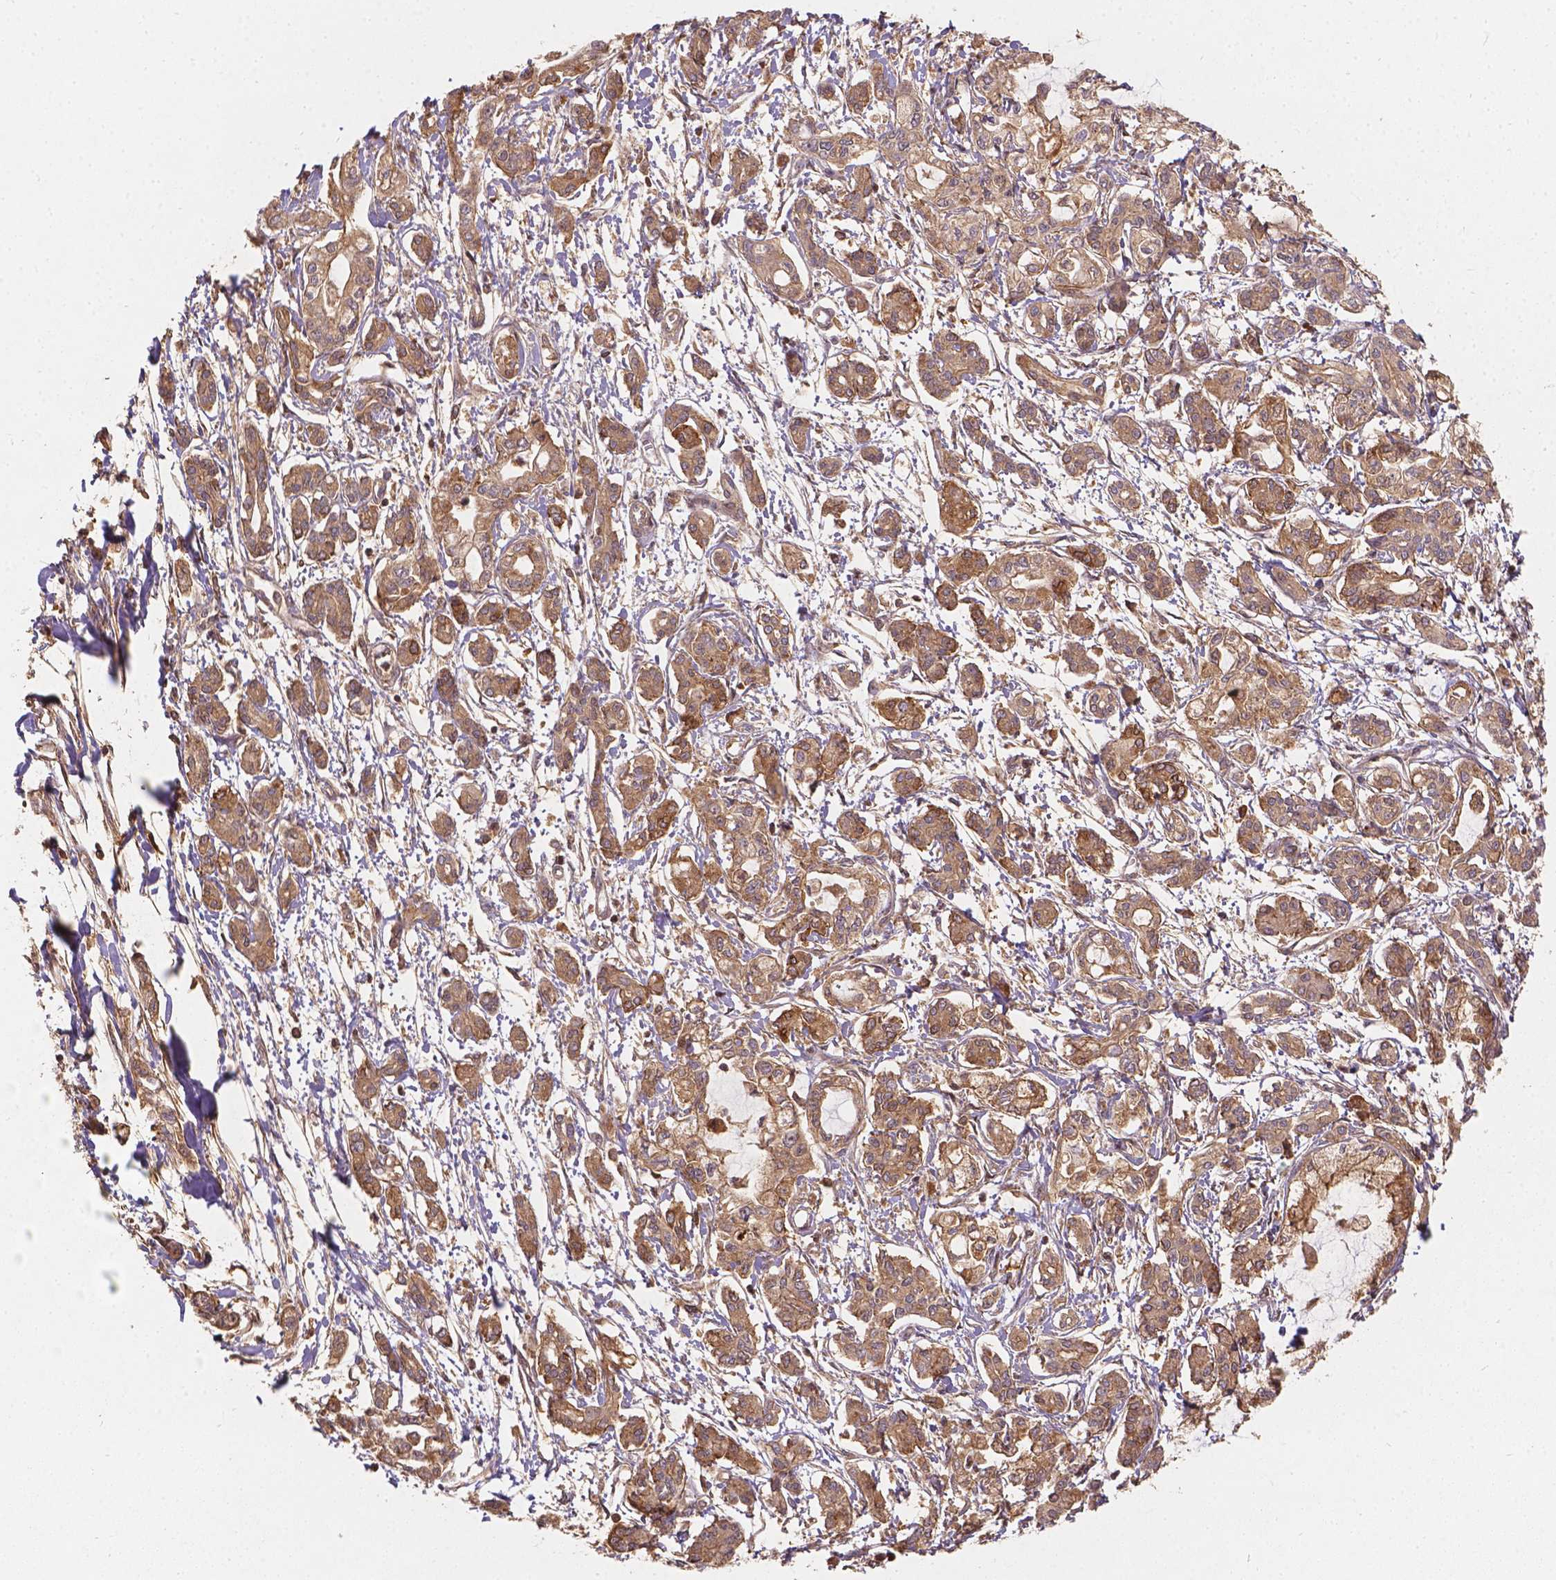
{"staining": {"intensity": "moderate", "quantity": ">75%", "location": "cytoplasmic/membranous"}, "tissue": "pancreatic cancer", "cell_type": "Tumor cells", "image_type": "cancer", "snomed": [{"axis": "morphology", "description": "Adenocarcinoma, NOS"}, {"axis": "topography", "description": "Pancreas"}], "caption": "Adenocarcinoma (pancreatic) tissue reveals moderate cytoplasmic/membranous positivity in about >75% of tumor cells", "gene": "XPR1", "patient": {"sex": "male", "age": 54}}